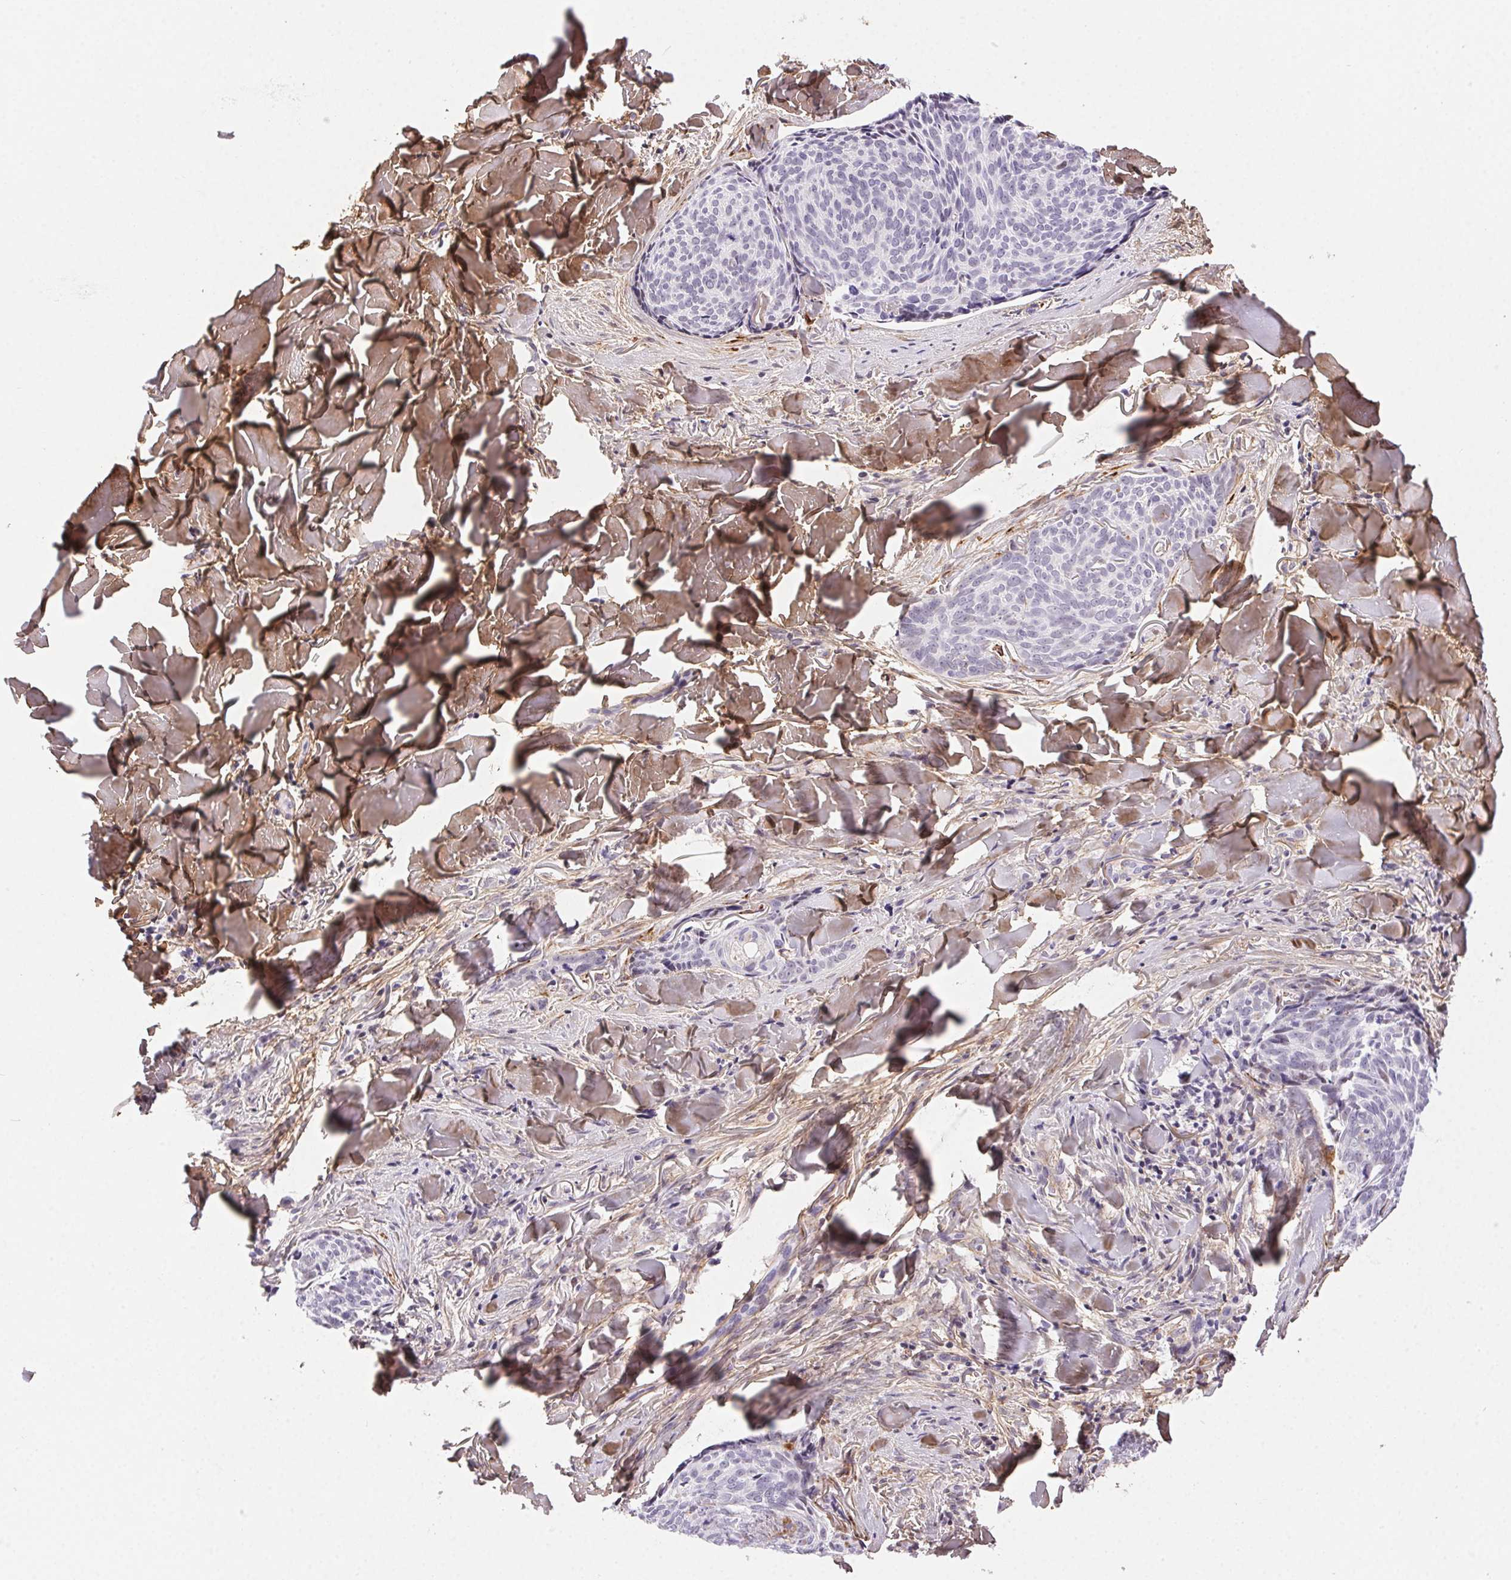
{"staining": {"intensity": "weak", "quantity": "<25%", "location": "nuclear"}, "tissue": "skin cancer", "cell_type": "Tumor cells", "image_type": "cancer", "snomed": [{"axis": "morphology", "description": "Basal cell carcinoma"}, {"axis": "topography", "description": "Skin"}], "caption": "IHC histopathology image of skin cancer (basal cell carcinoma) stained for a protein (brown), which shows no positivity in tumor cells. The staining is performed using DAB brown chromogen with nuclei counter-stained in using hematoxylin.", "gene": "PDZD2", "patient": {"sex": "female", "age": 82}}